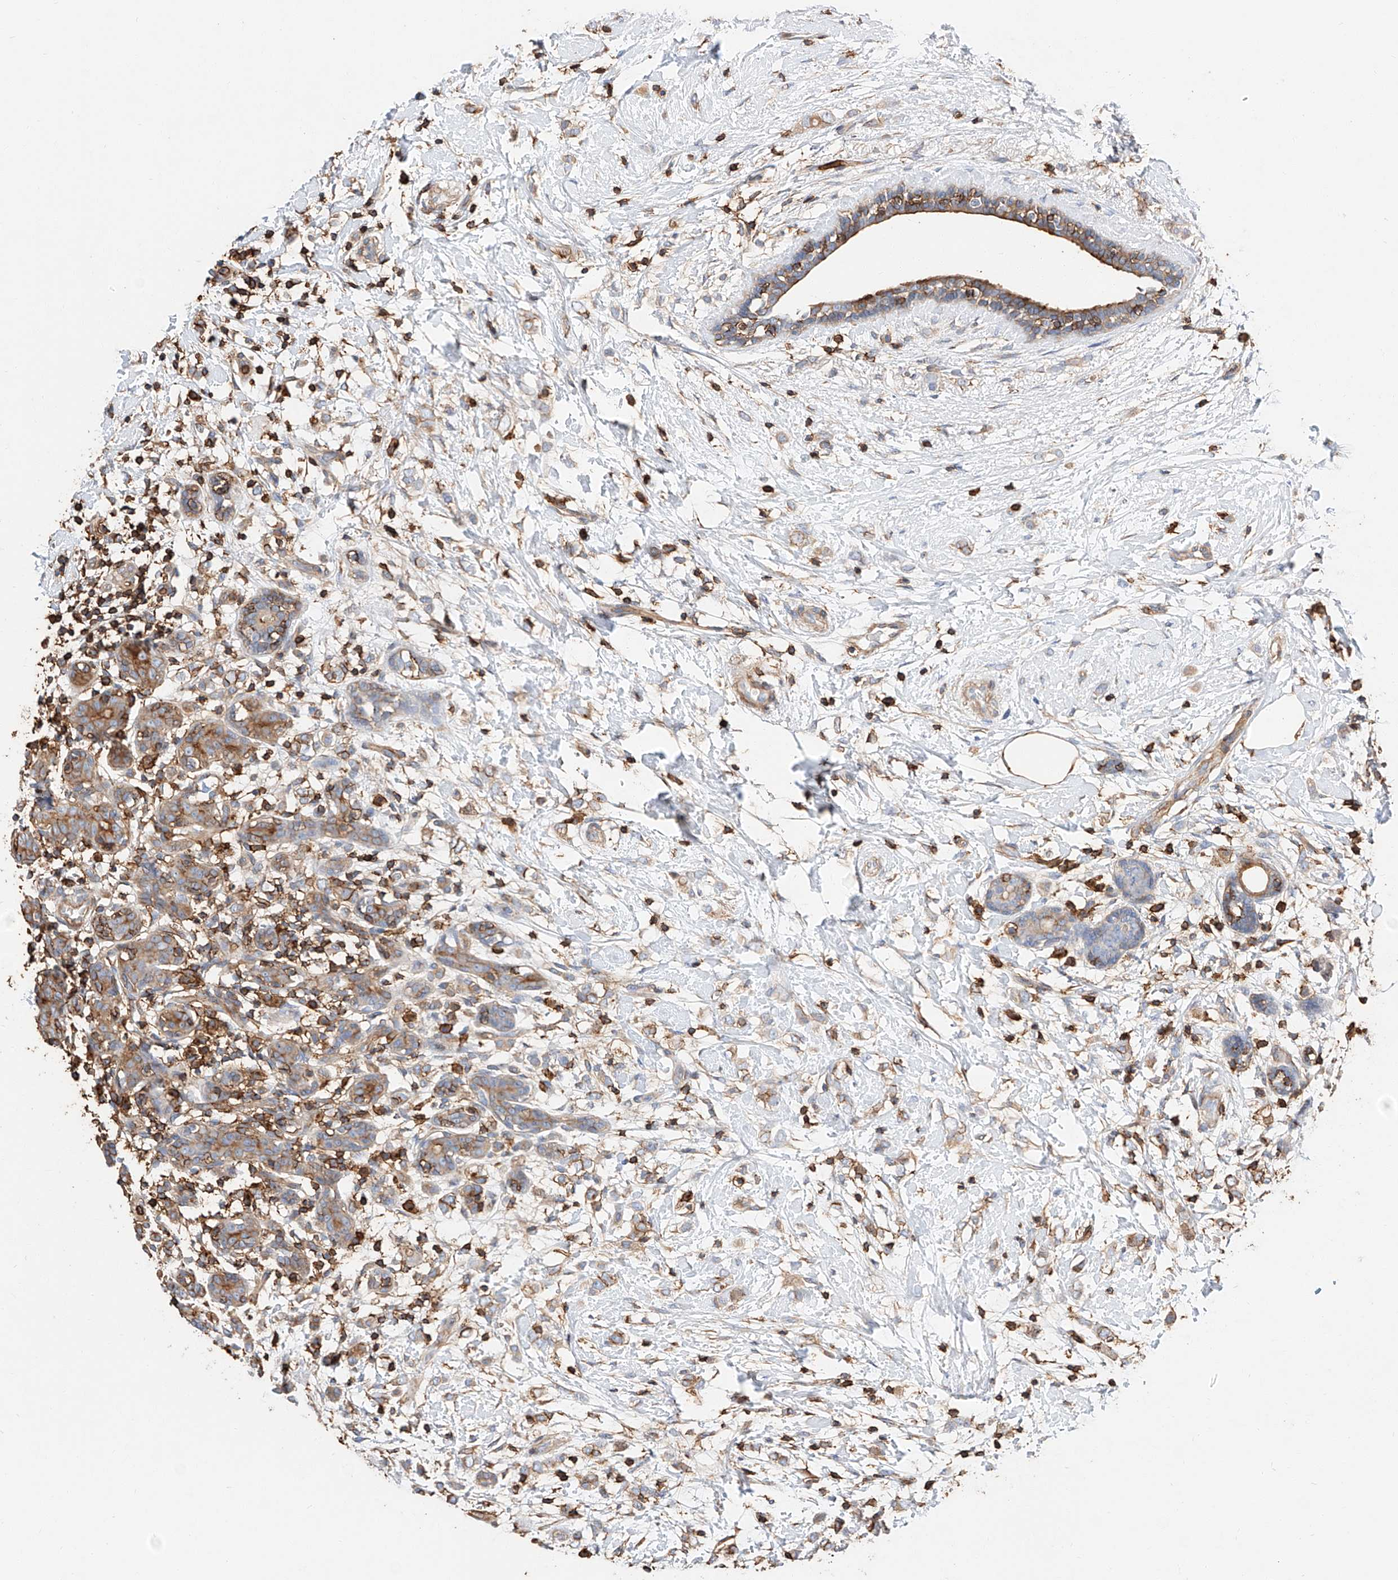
{"staining": {"intensity": "weak", "quantity": ">75%", "location": "cytoplasmic/membranous"}, "tissue": "breast cancer", "cell_type": "Tumor cells", "image_type": "cancer", "snomed": [{"axis": "morphology", "description": "Normal tissue, NOS"}, {"axis": "morphology", "description": "Lobular carcinoma"}, {"axis": "topography", "description": "Breast"}], "caption": "Brown immunohistochemical staining in human breast lobular carcinoma displays weak cytoplasmic/membranous expression in approximately >75% of tumor cells. (IHC, brightfield microscopy, high magnification).", "gene": "WFS1", "patient": {"sex": "female", "age": 47}}